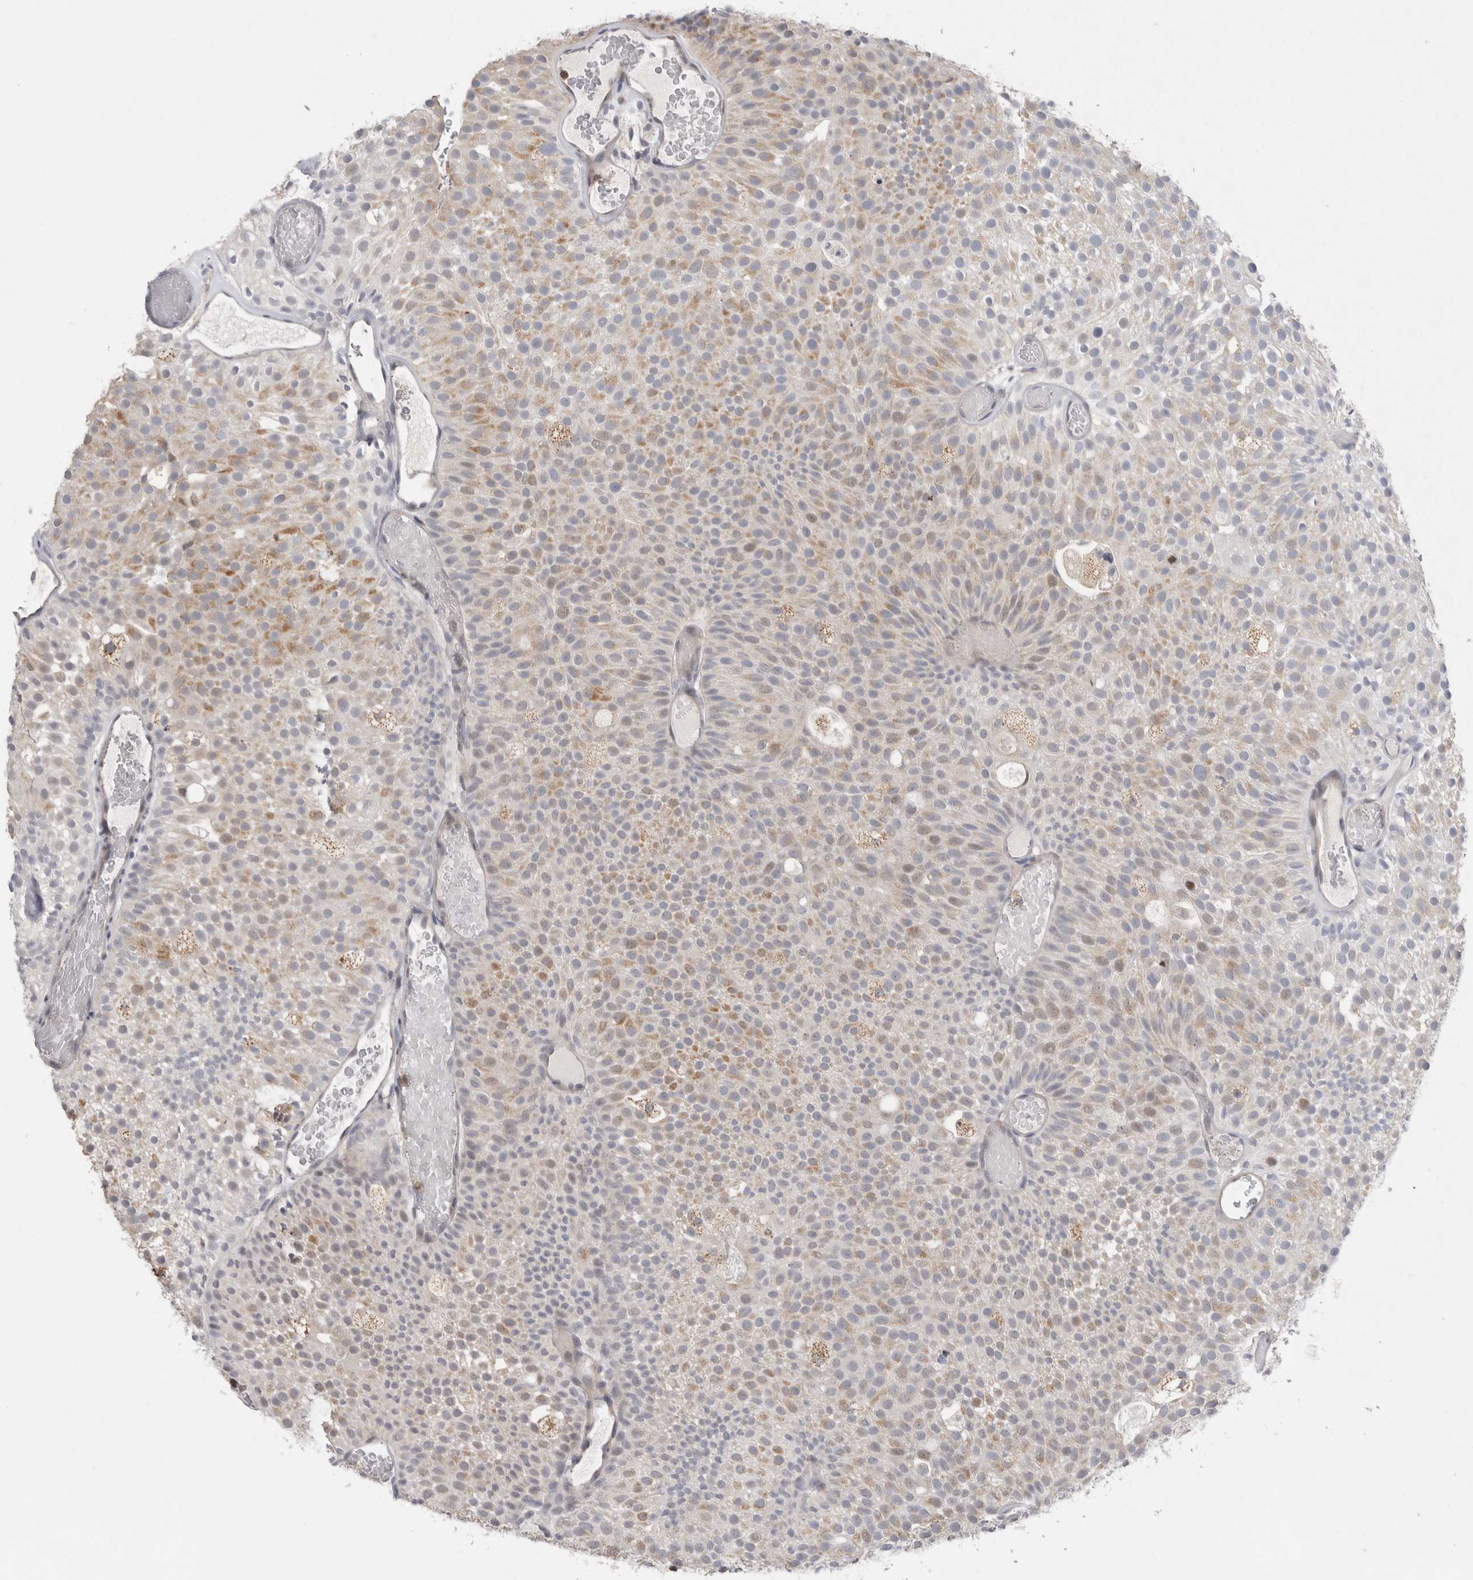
{"staining": {"intensity": "moderate", "quantity": "<25%", "location": "cytoplasmic/membranous"}, "tissue": "urothelial cancer", "cell_type": "Tumor cells", "image_type": "cancer", "snomed": [{"axis": "morphology", "description": "Urothelial carcinoma, Low grade"}, {"axis": "topography", "description": "Urinary bladder"}], "caption": "Brown immunohistochemical staining in urothelial cancer shows moderate cytoplasmic/membranous positivity in about <25% of tumor cells. The staining is performed using DAB (3,3'-diaminobenzidine) brown chromogen to label protein expression. The nuclei are counter-stained blue using hematoxylin.", "gene": "AGMAT", "patient": {"sex": "male", "age": 78}}